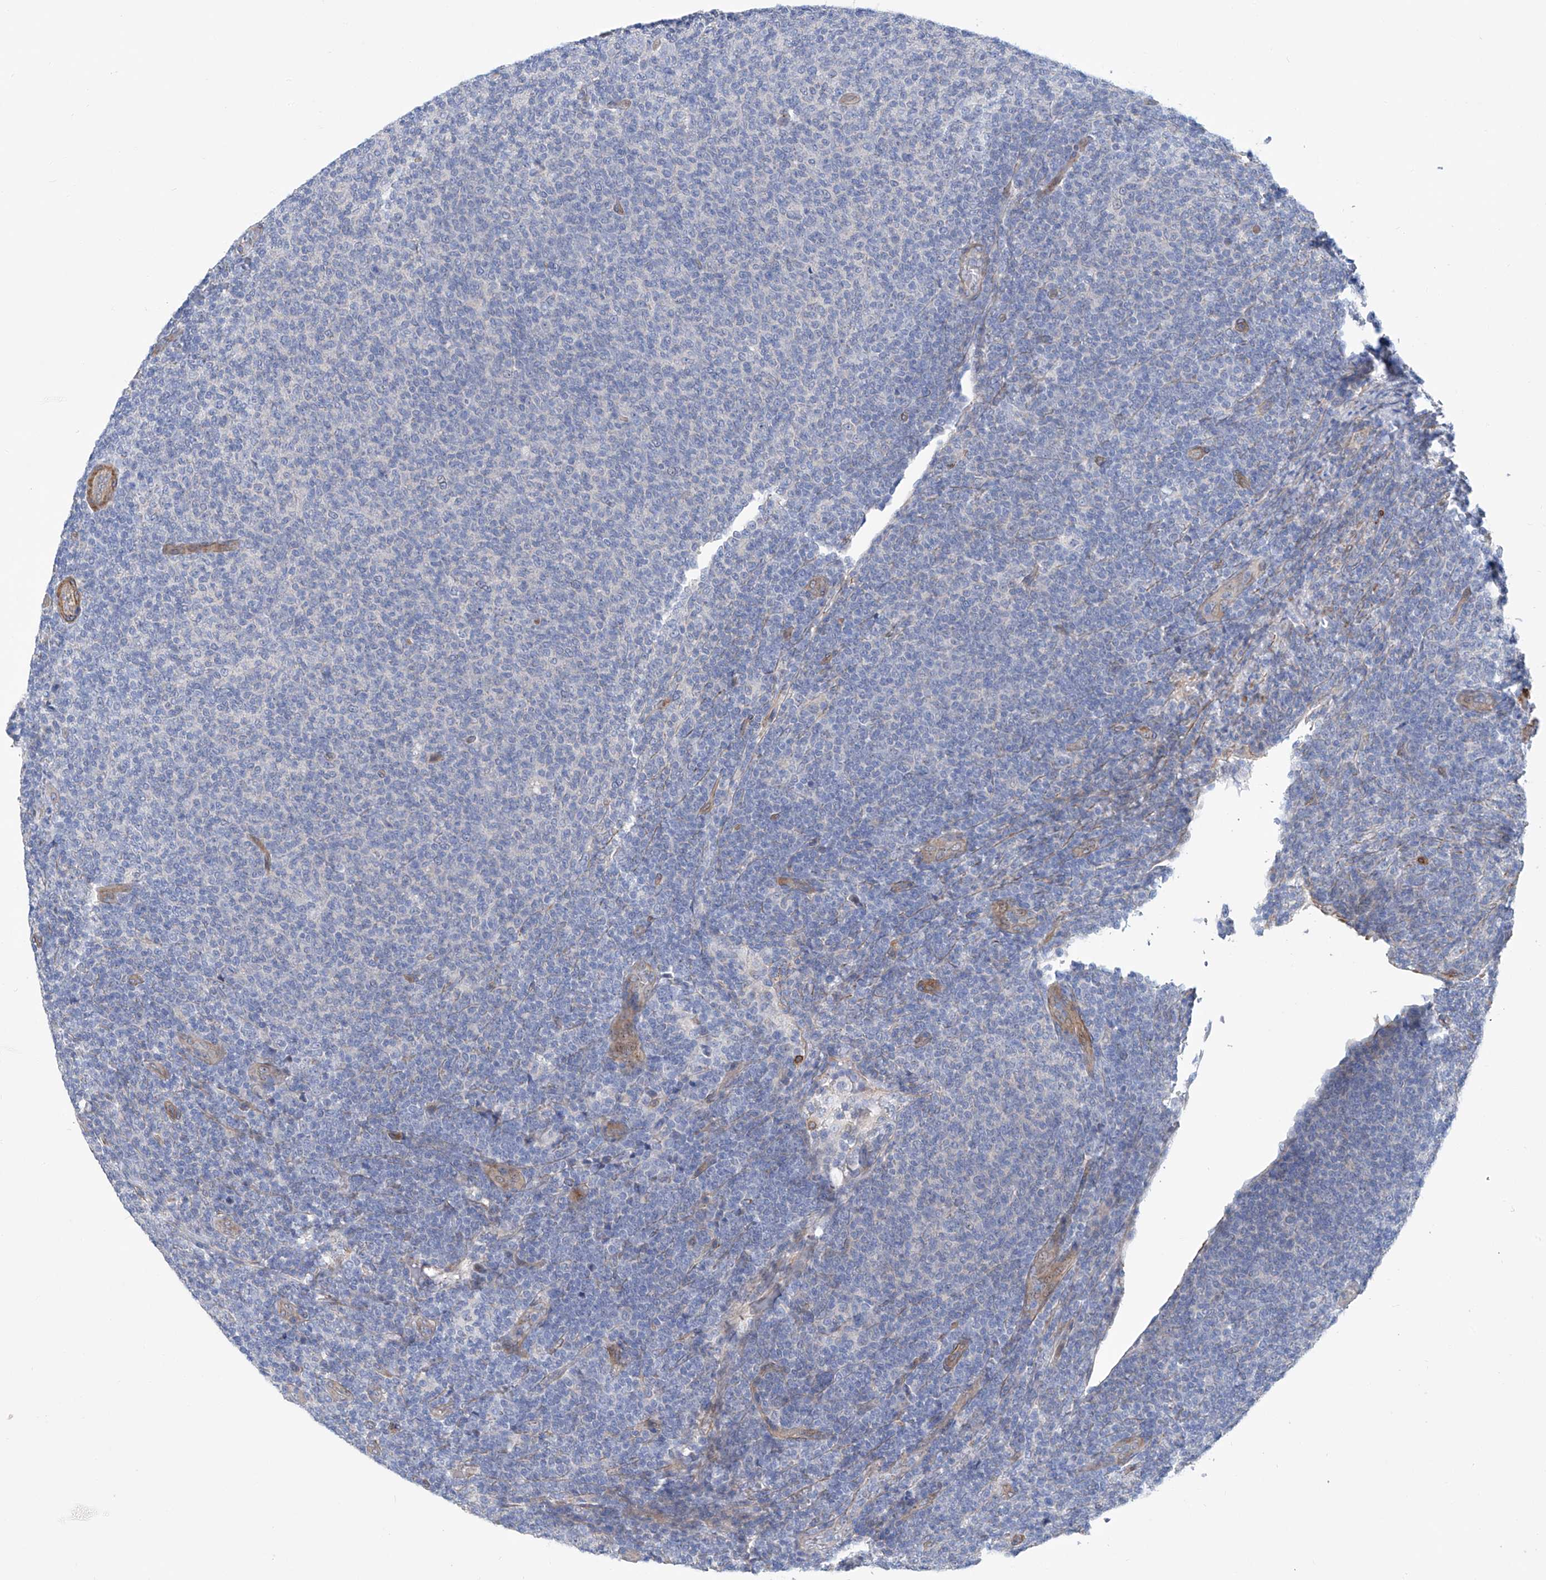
{"staining": {"intensity": "negative", "quantity": "none", "location": "none"}, "tissue": "lymphoma", "cell_type": "Tumor cells", "image_type": "cancer", "snomed": [{"axis": "morphology", "description": "Malignant lymphoma, non-Hodgkin's type, Low grade"}, {"axis": "topography", "description": "Lymph node"}], "caption": "A photomicrograph of human low-grade malignant lymphoma, non-Hodgkin's type is negative for staining in tumor cells. (Stains: DAB immunohistochemistry (IHC) with hematoxylin counter stain, Microscopy: brightfield microscopy at high magnification).", "gene": "TNN", "patient": {"sex": "male", "age": 66}}